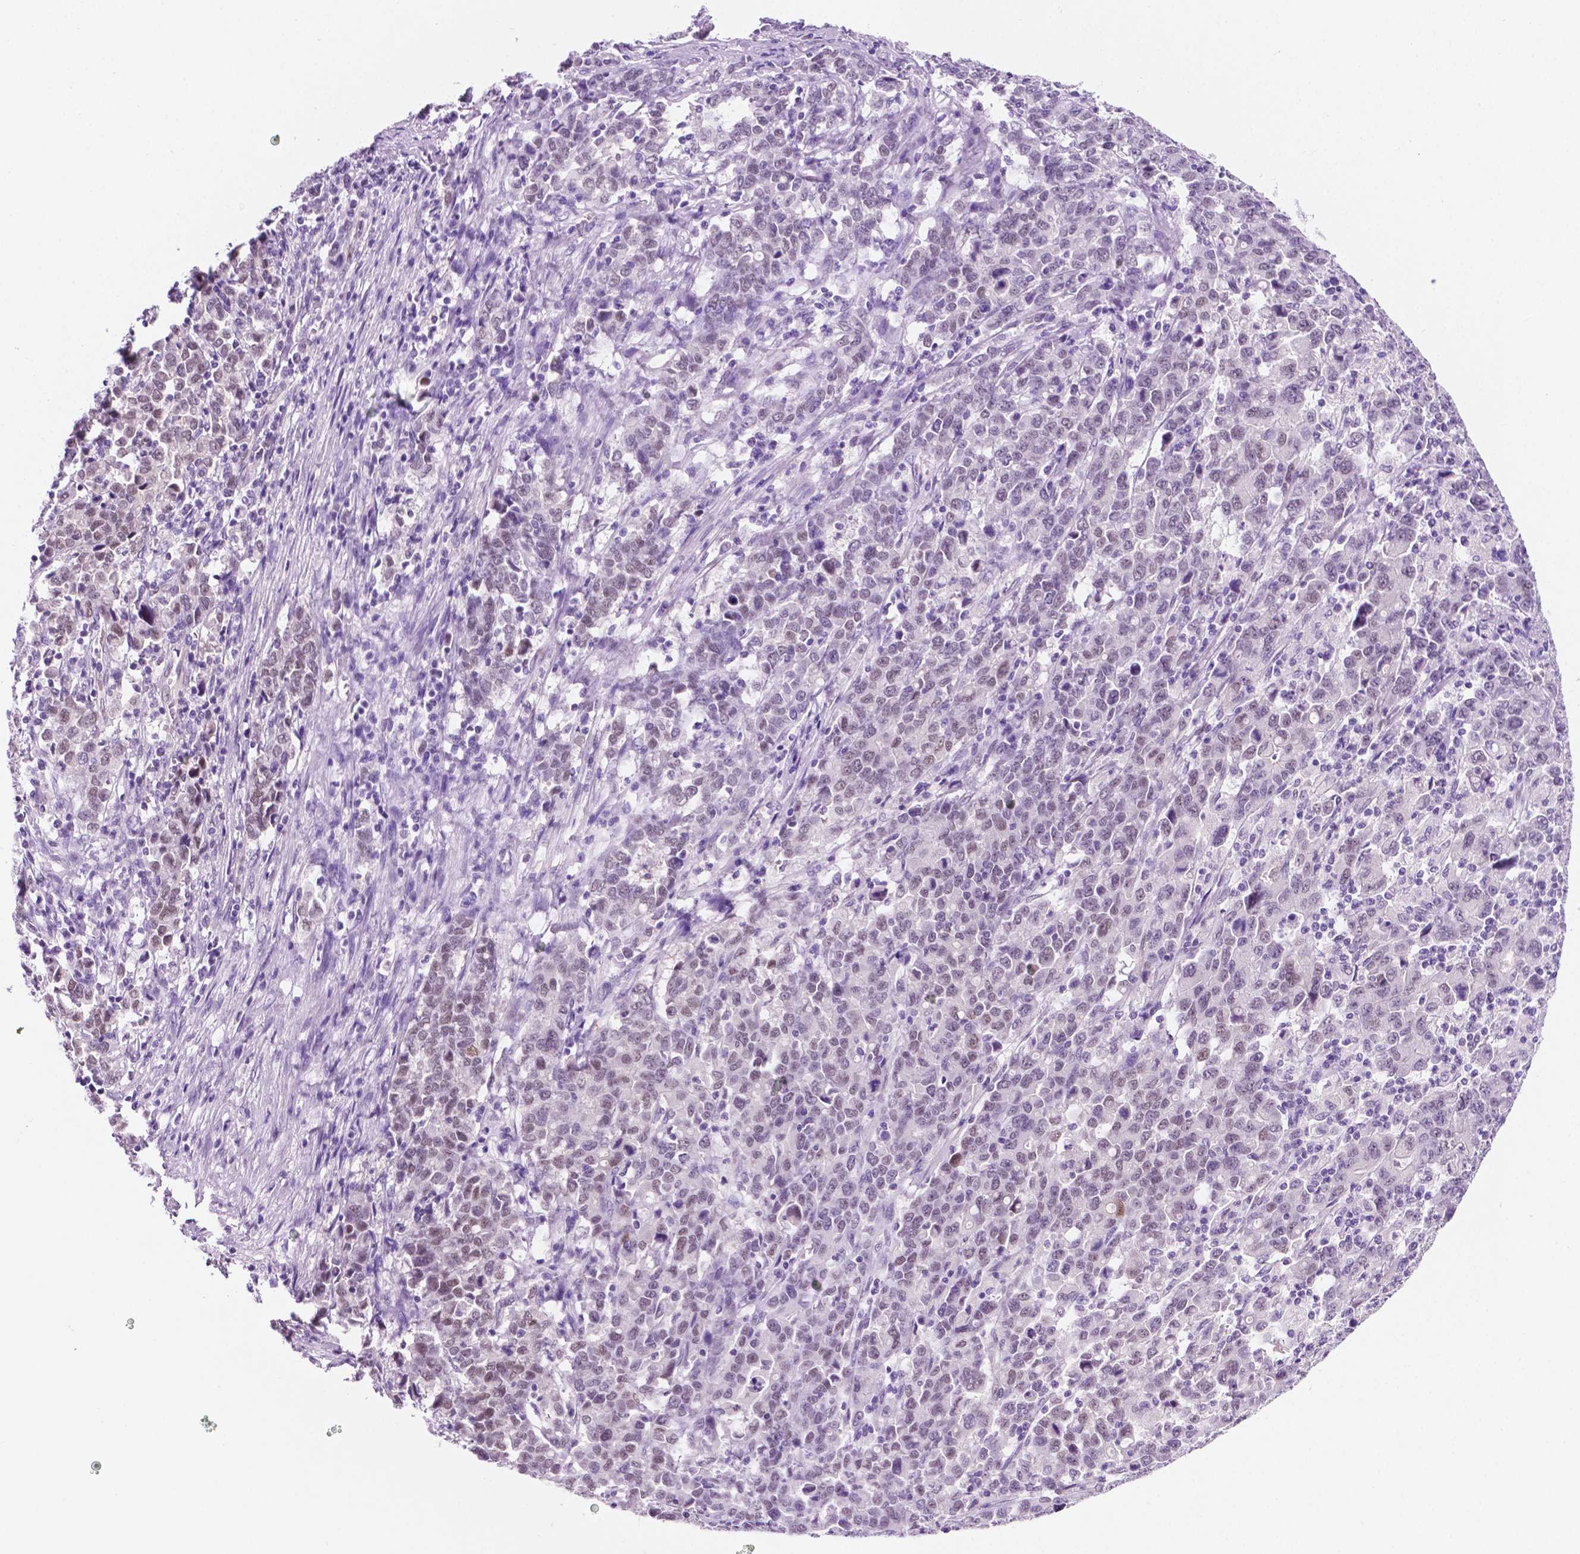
{"staining": {"intensity": "negative", "quantity": "none", "location": "none"}, "tissue": "stomach cancer", "cell_type": "Tumor cells", "image_type": "cancer", "snomed": [{"axis": "morphology", "description": "Adenocarcinoma, NOS"}, {"axis": "topography", "description": "Stomach, upper"}], "caption": "A histopathology image of human adenocarcinoma (stomach) is negative for staining in tumor cells. The staining is performed using DAB brown chromogen with nuclei counter-stained in using hematoxylin.", "gene": "ERF", "patient": {"sex": "male", "age": 69}}